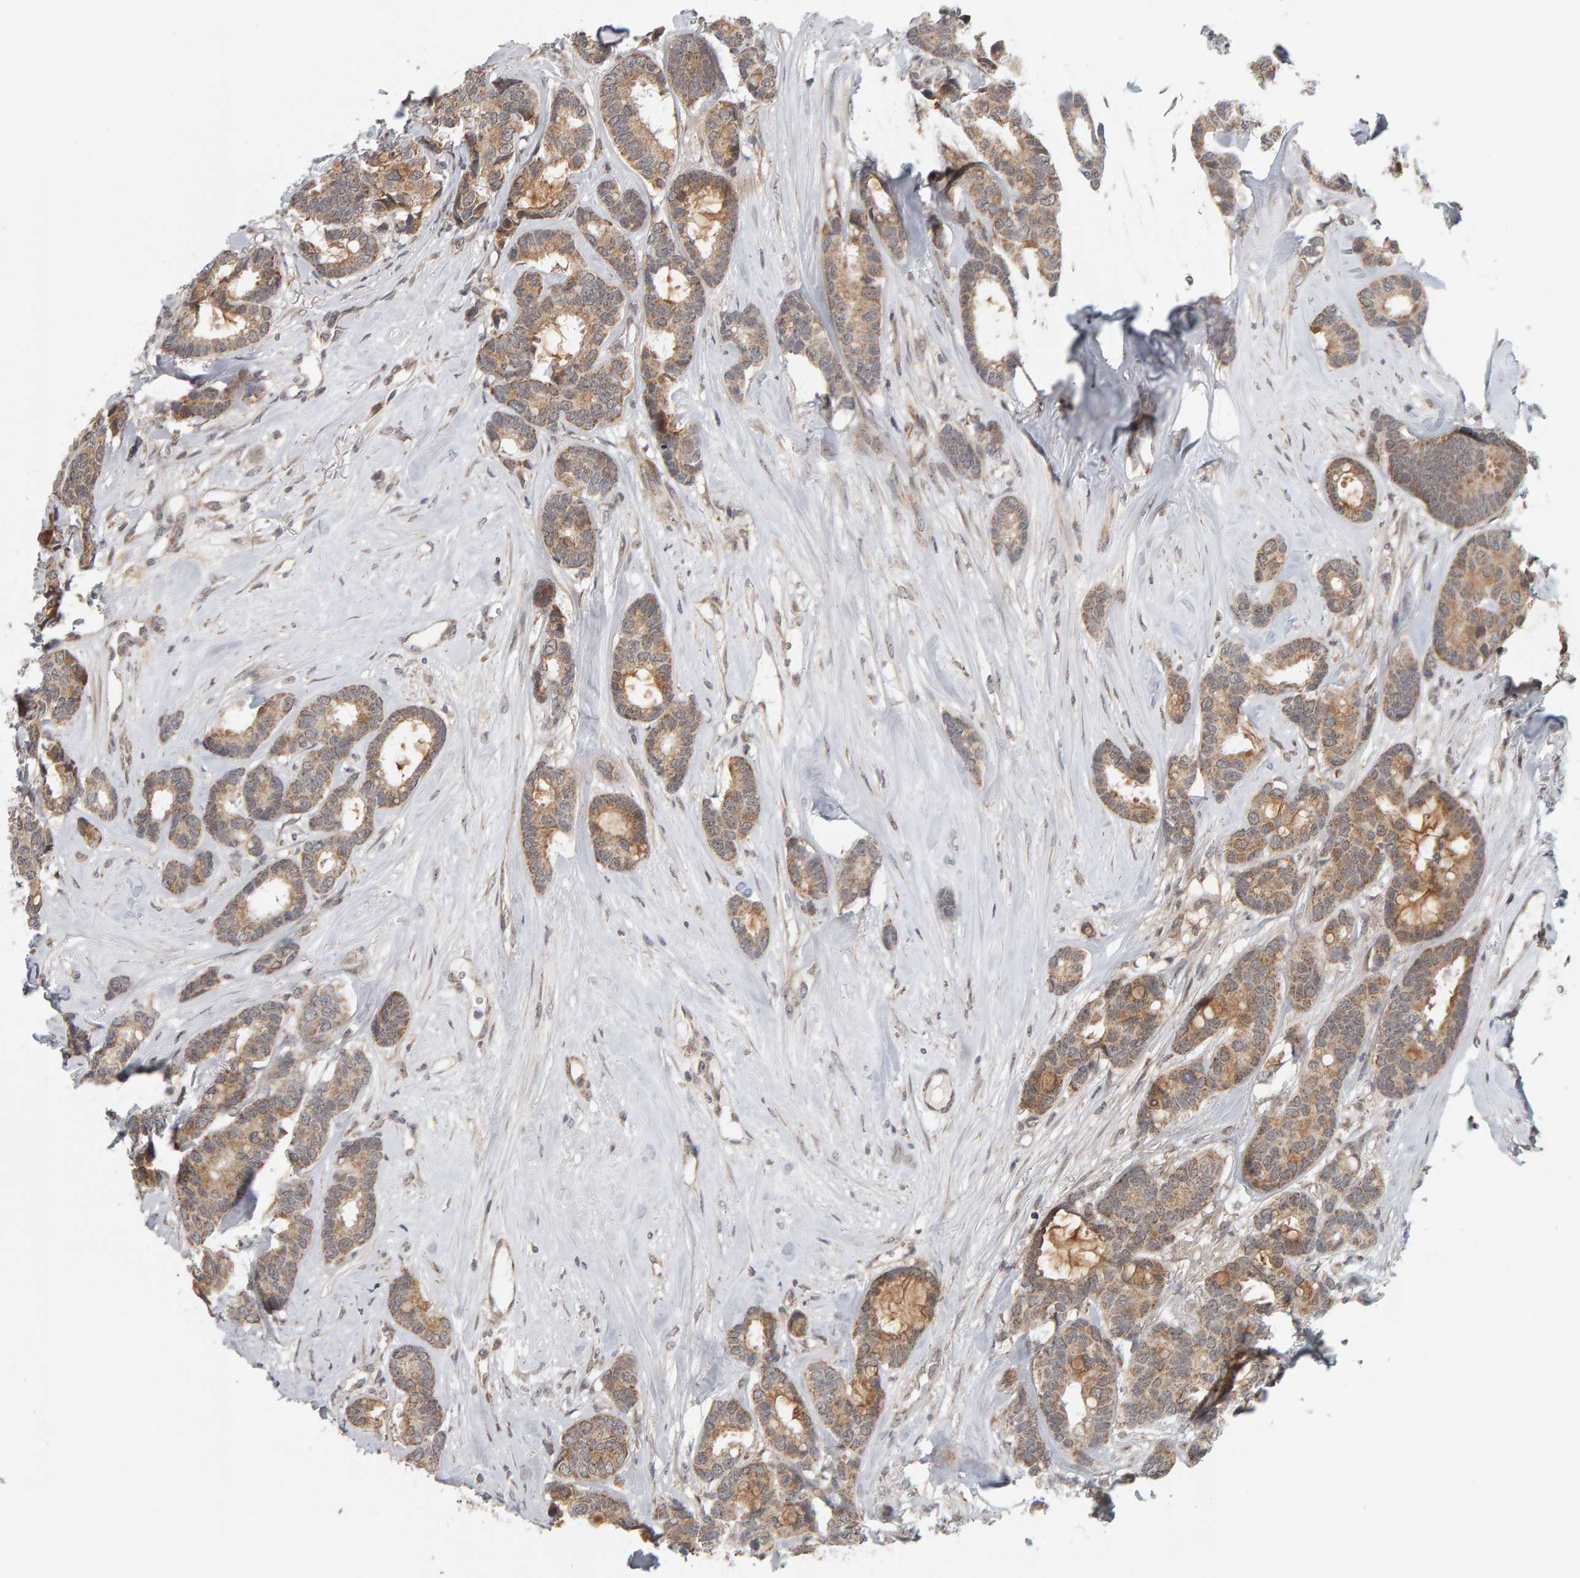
{"staining": {"intensity": "moderate", "quantity": ">75%", "location": "cytoplasmic/membranous"}, "tissue": "breast cancer", "cell_type": "Tumor cells", "image_type": "cancer", "snomed": [{"axis": "morphology", "description": "Duct carcinoma"}, {"axis": "topography", "description": "Breast"}], "caption": "Human breast invasive ductal carcinoma stained for a protein (brown) exhibits moderate cytoplasmic/membranous positive expression in about >75% of tumor cells.", "gene": "DAP3", "patient": {"sex": "female", "age": 87}}